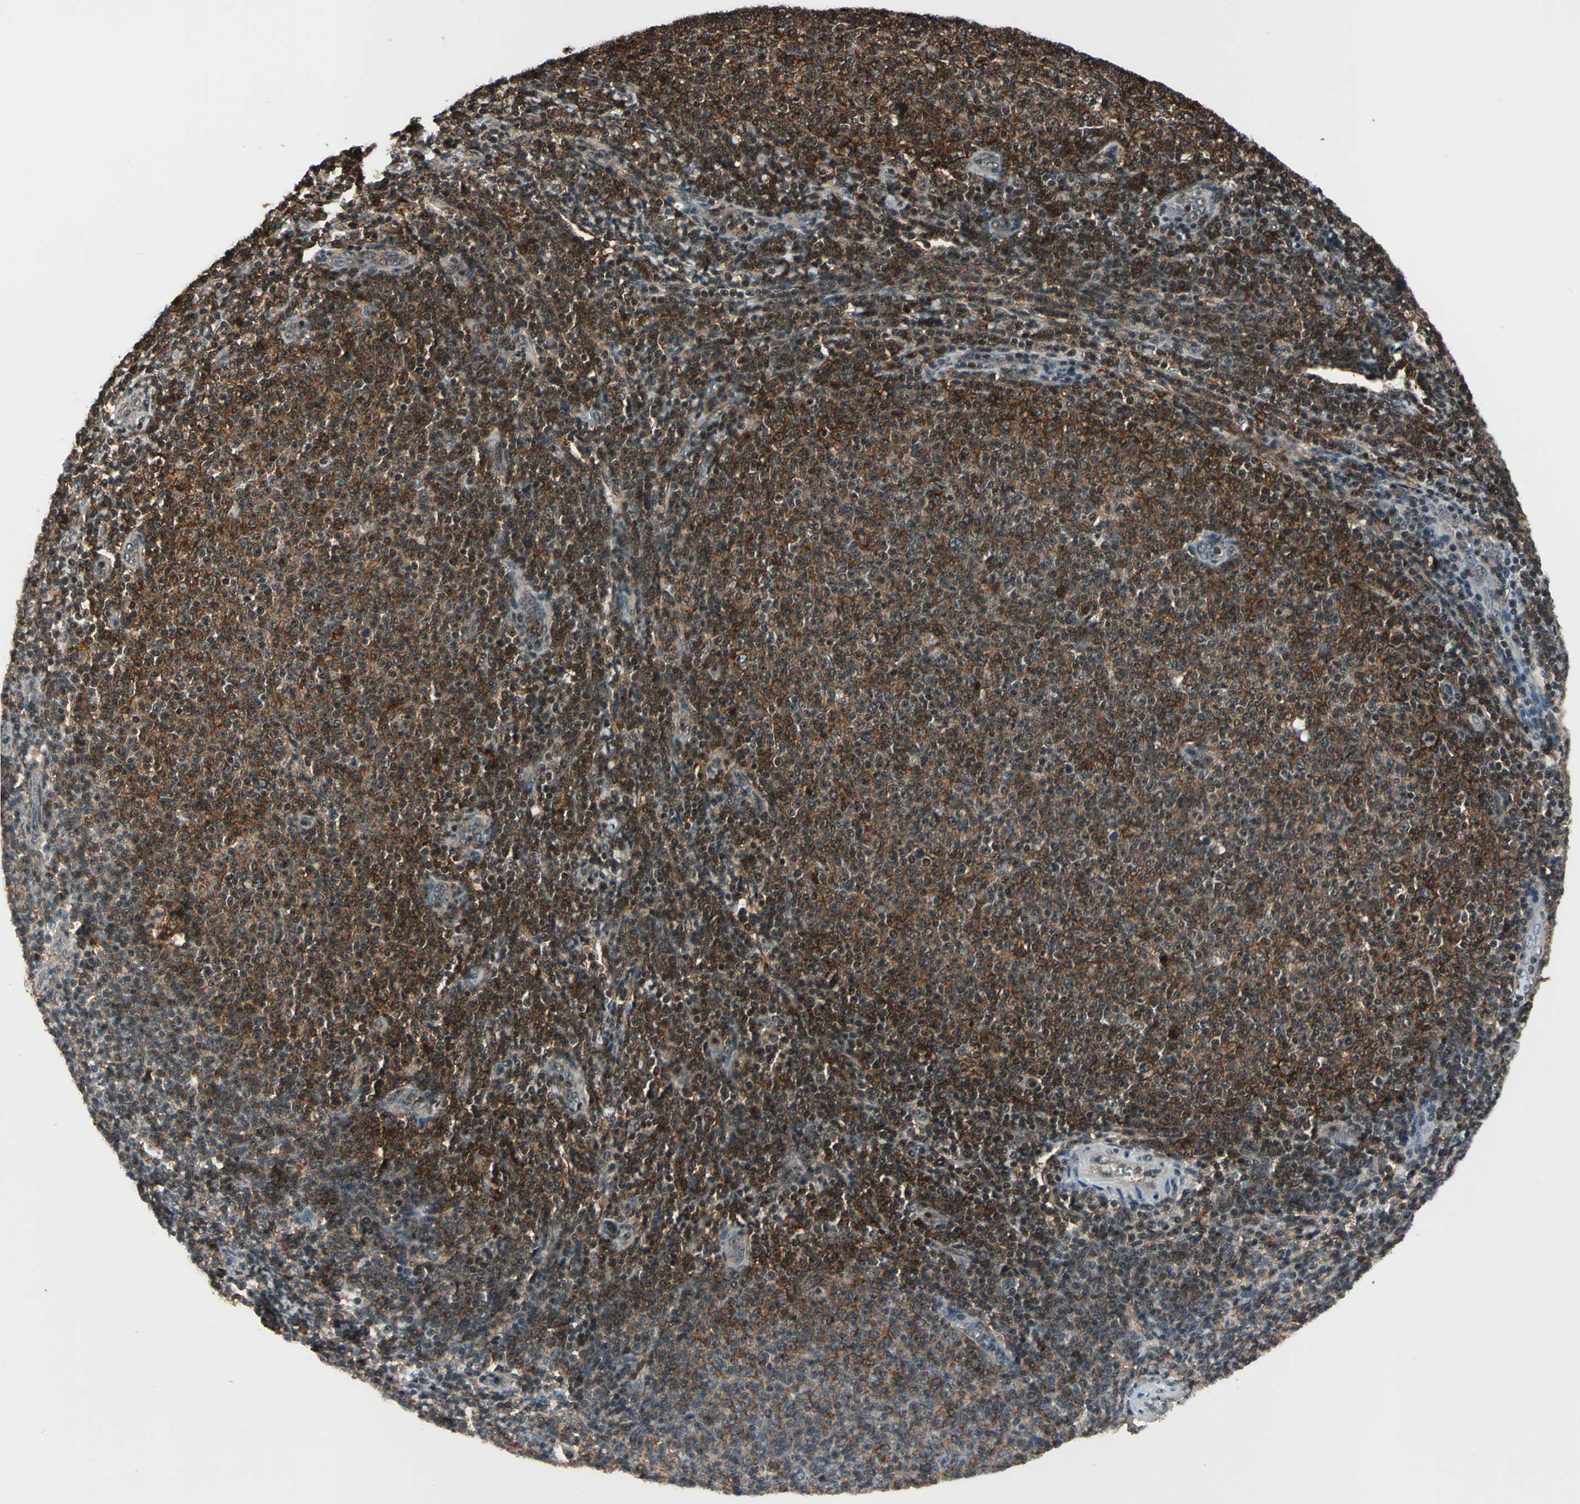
{"staining": {"intensity": "strong", "quantity": ">75%", "location": "cytoplasmic/membranous,nuclear"}, "tissue": "lymphoma", "cell_type": "Tumor cells", "image_type": "cancer", "snomed": [{"axis": "morphology", "description": "Malignant lymphoma, non-Hodgkin's type, Low grade"}, {"axis": "topography", "description": "Lymph node"}], "caption": "The image reveals immunohistochemical staining of lymphoma. There is strong cytoplasmic/membranous and nuclear positivity is seen in about >75% of tumor cells.", "gene": "NR2C2", "patient": {"sex": "male", "age": 66}}